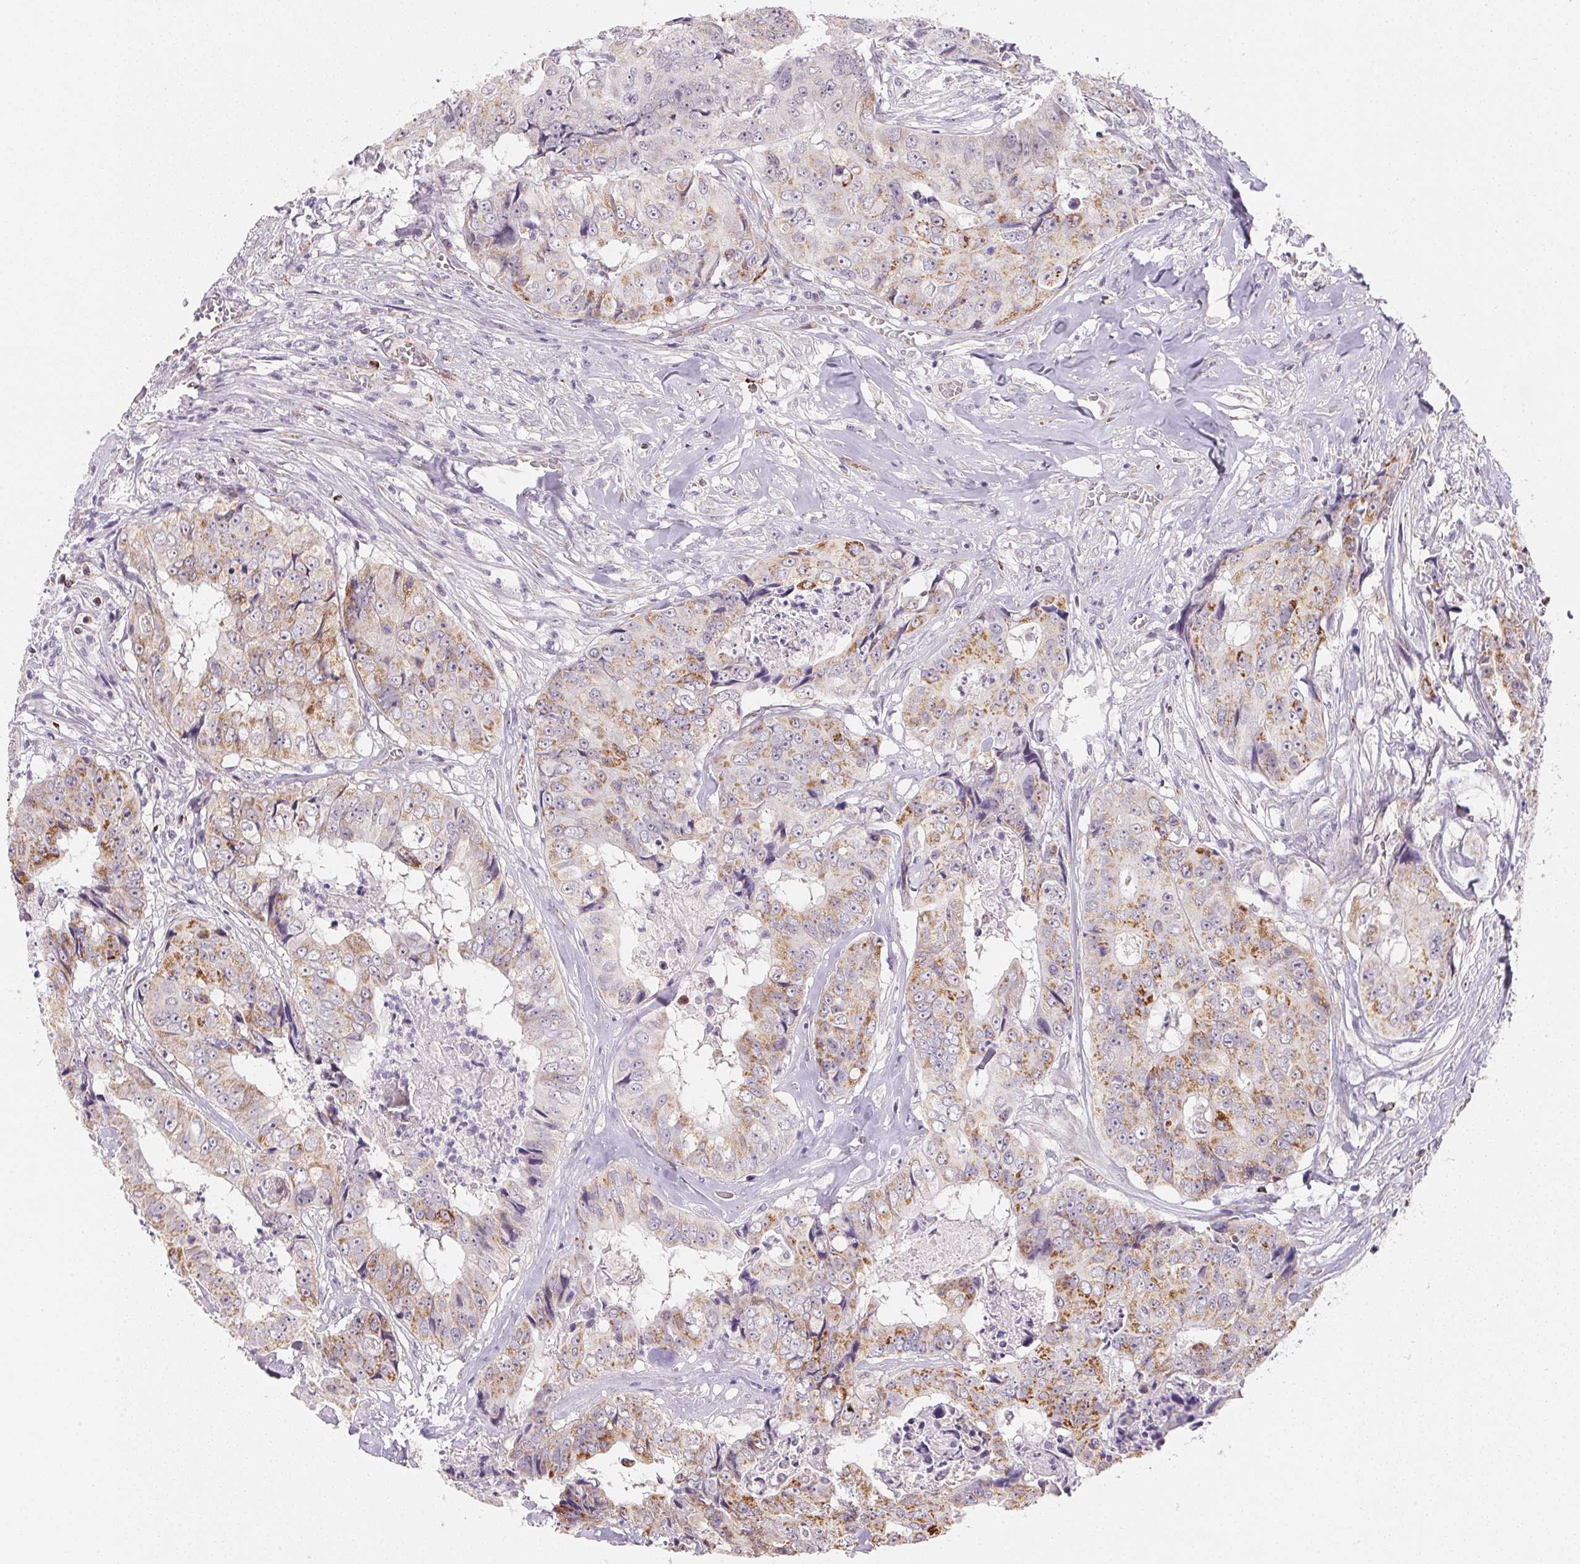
{"staining": {"intensity": "moderate", "quantity": "<25%", "location": "cytoplasmic/membranous"}, "tissue": "colorectal cancer", "cell_type": "Tumor cells", "image_type": "cancer", "snomed": [{"axis": "morphology", "description": "Adenocarcinoma, NOS"}, {"axis": "topography", "description": "Rectum"}], "caption": "Colorectal cancer (adenocarcinoma) stained with DAB immunohistochemistry (IHC) shows low levels of moderate cytoplasmic/membranous expression in about <25% of tumor cells.", "gene": "GIPC2", "patient": {"sex": "female", "age": 62}}